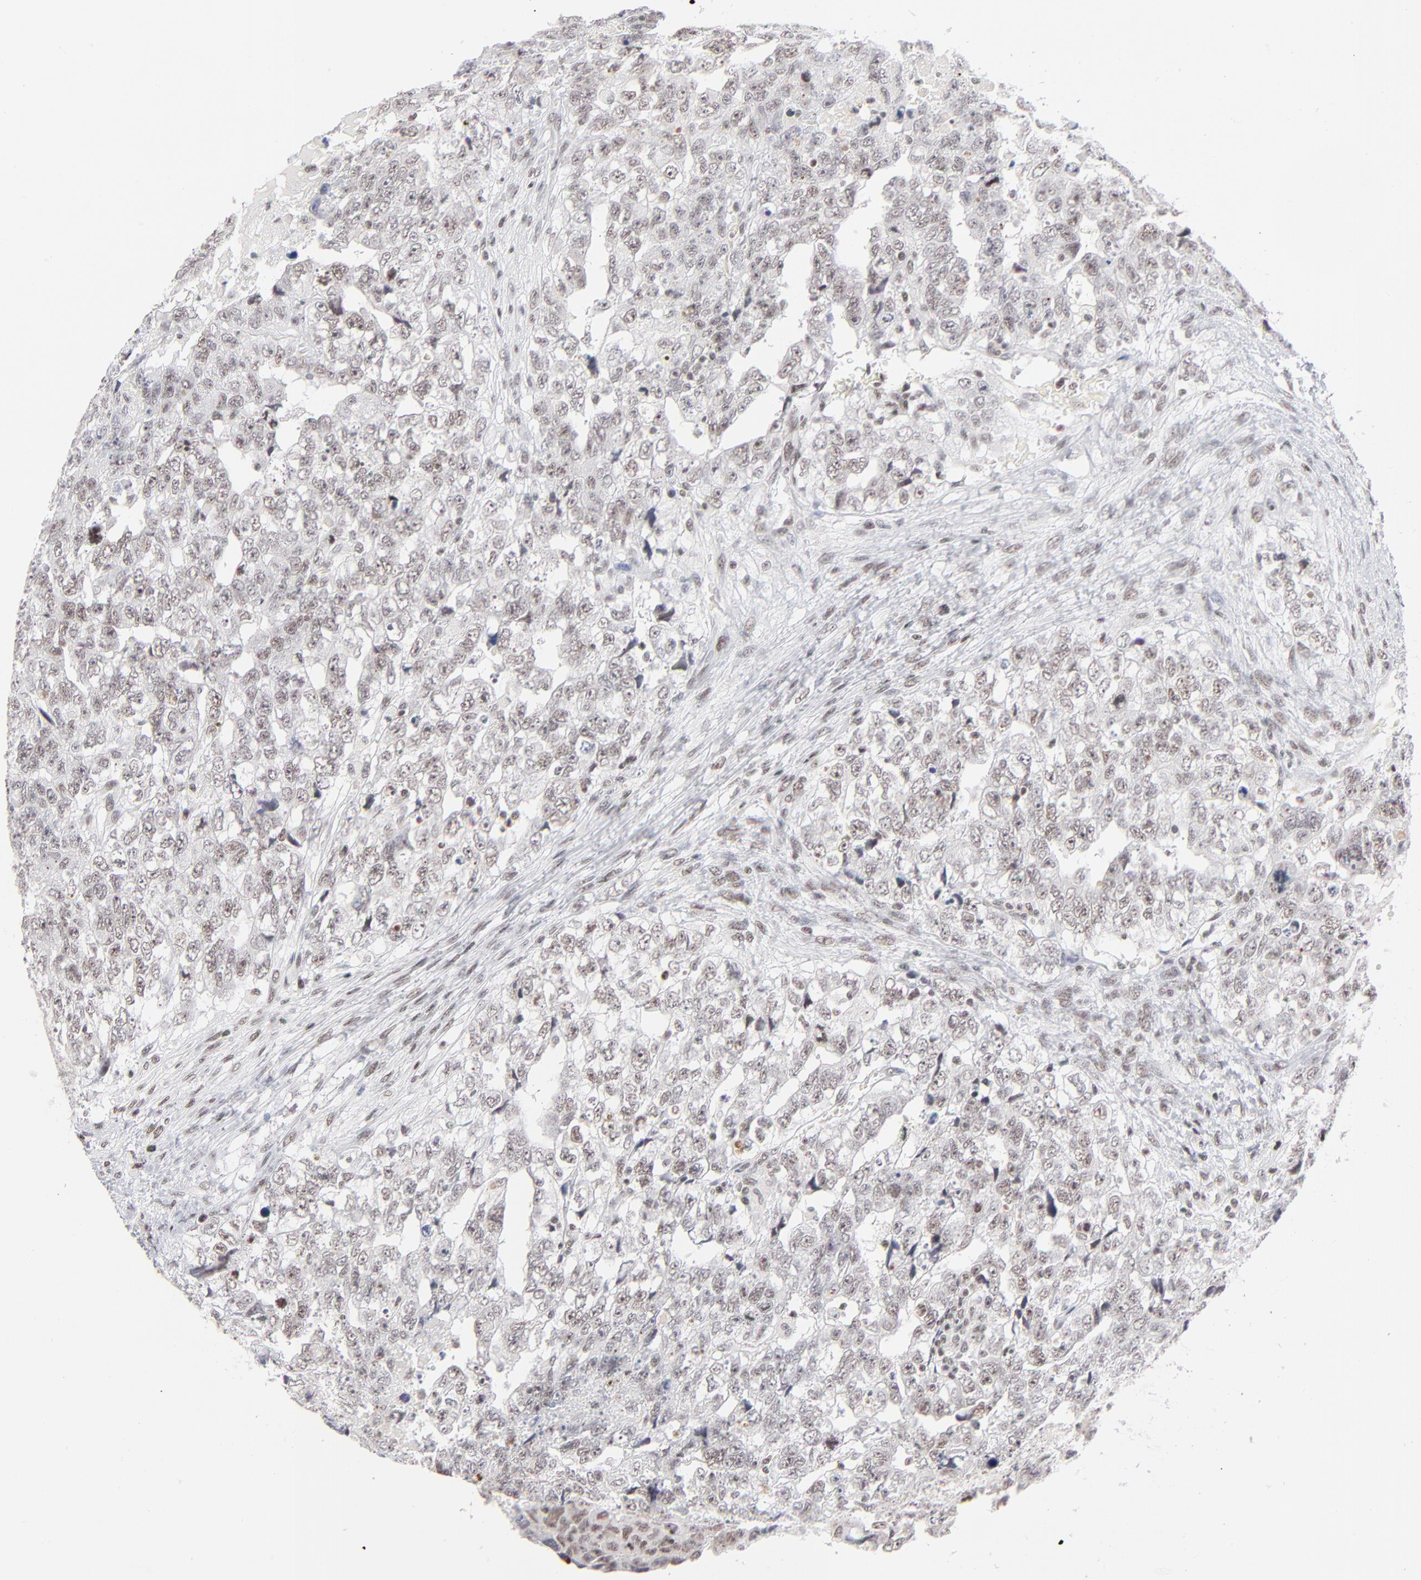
{"staining": {"intensity": "weak", "quantity": ">75%", "location": "nuclear"}, "tissue": "testis cancer", "cell_type": "Tumor cells", "image_type": "cancer", "snomed": [{"axis": "morphology", "description": "Carcinoma, Embryonal, NOS"}, {"axis": "topography", "description": "Testis"}], "caption": "Weak nuclear positivity is appreciated in approximately >75% of tumor cells in testis cancer (embryonal carcinoma).", "gene": "ZNF143", "patient": {"sex": "male", "age": 36}}